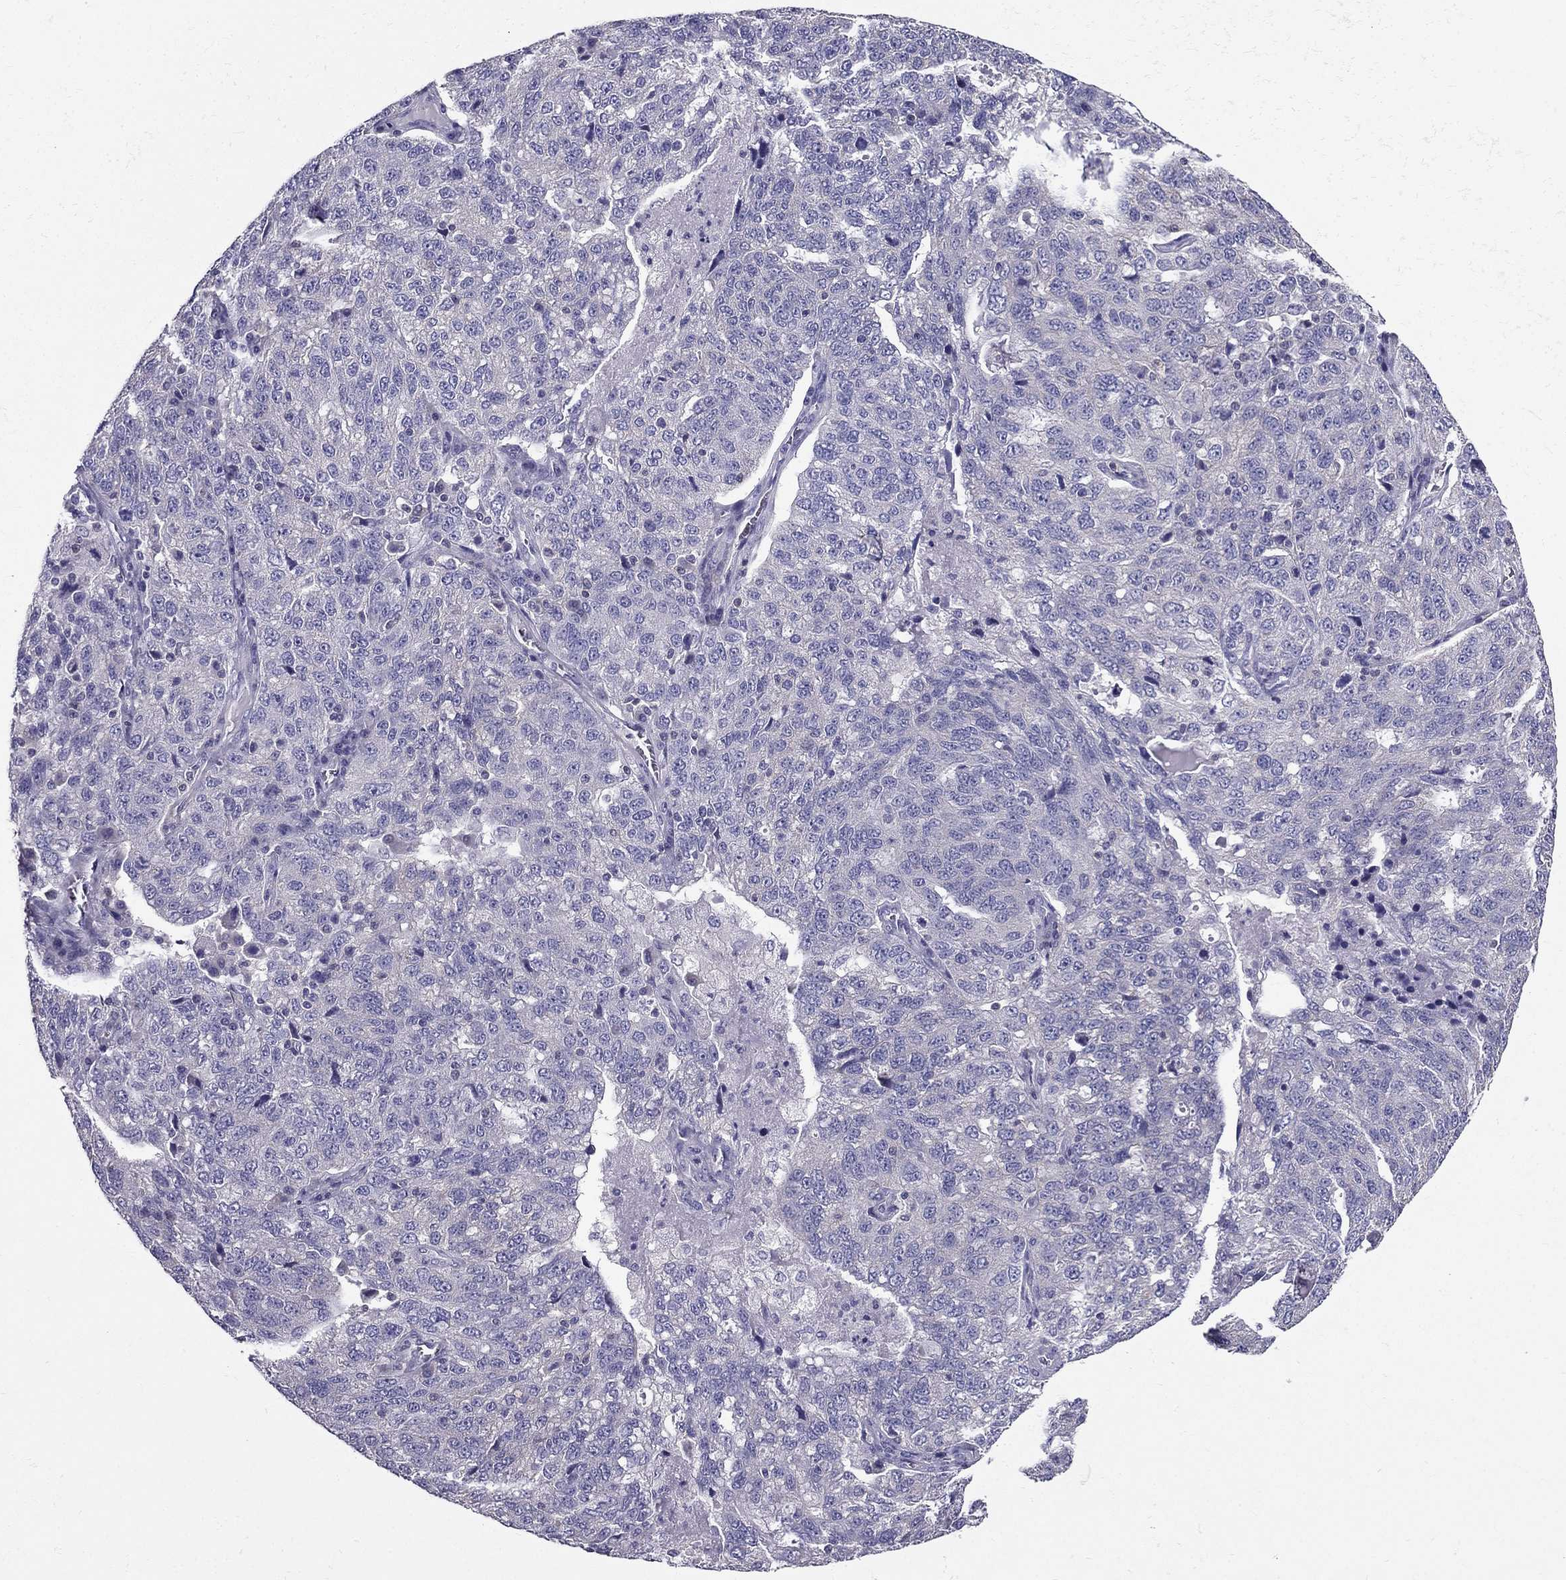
{"staining": {"intensity": "negative", "quantity": "none", "location": "none"}, "tissue": "ovarian cancer", "cell_type": "Tumor cells", "image_type": "cancer", "snomed": [{"axis": "morphology", "description": "Cystadenocarcinoma, serous, NOS"}, {"axis": "topography", "description": "Ovary"}], "caption": "A high-resolution image shows immunohistochemistry (IHC) staining of ovarian serous cystadenocarcinoma, which exhibits no significant expression in tumor cells.", "gene": "AAK1", "patient": {"sex": "female", "age": 71}}